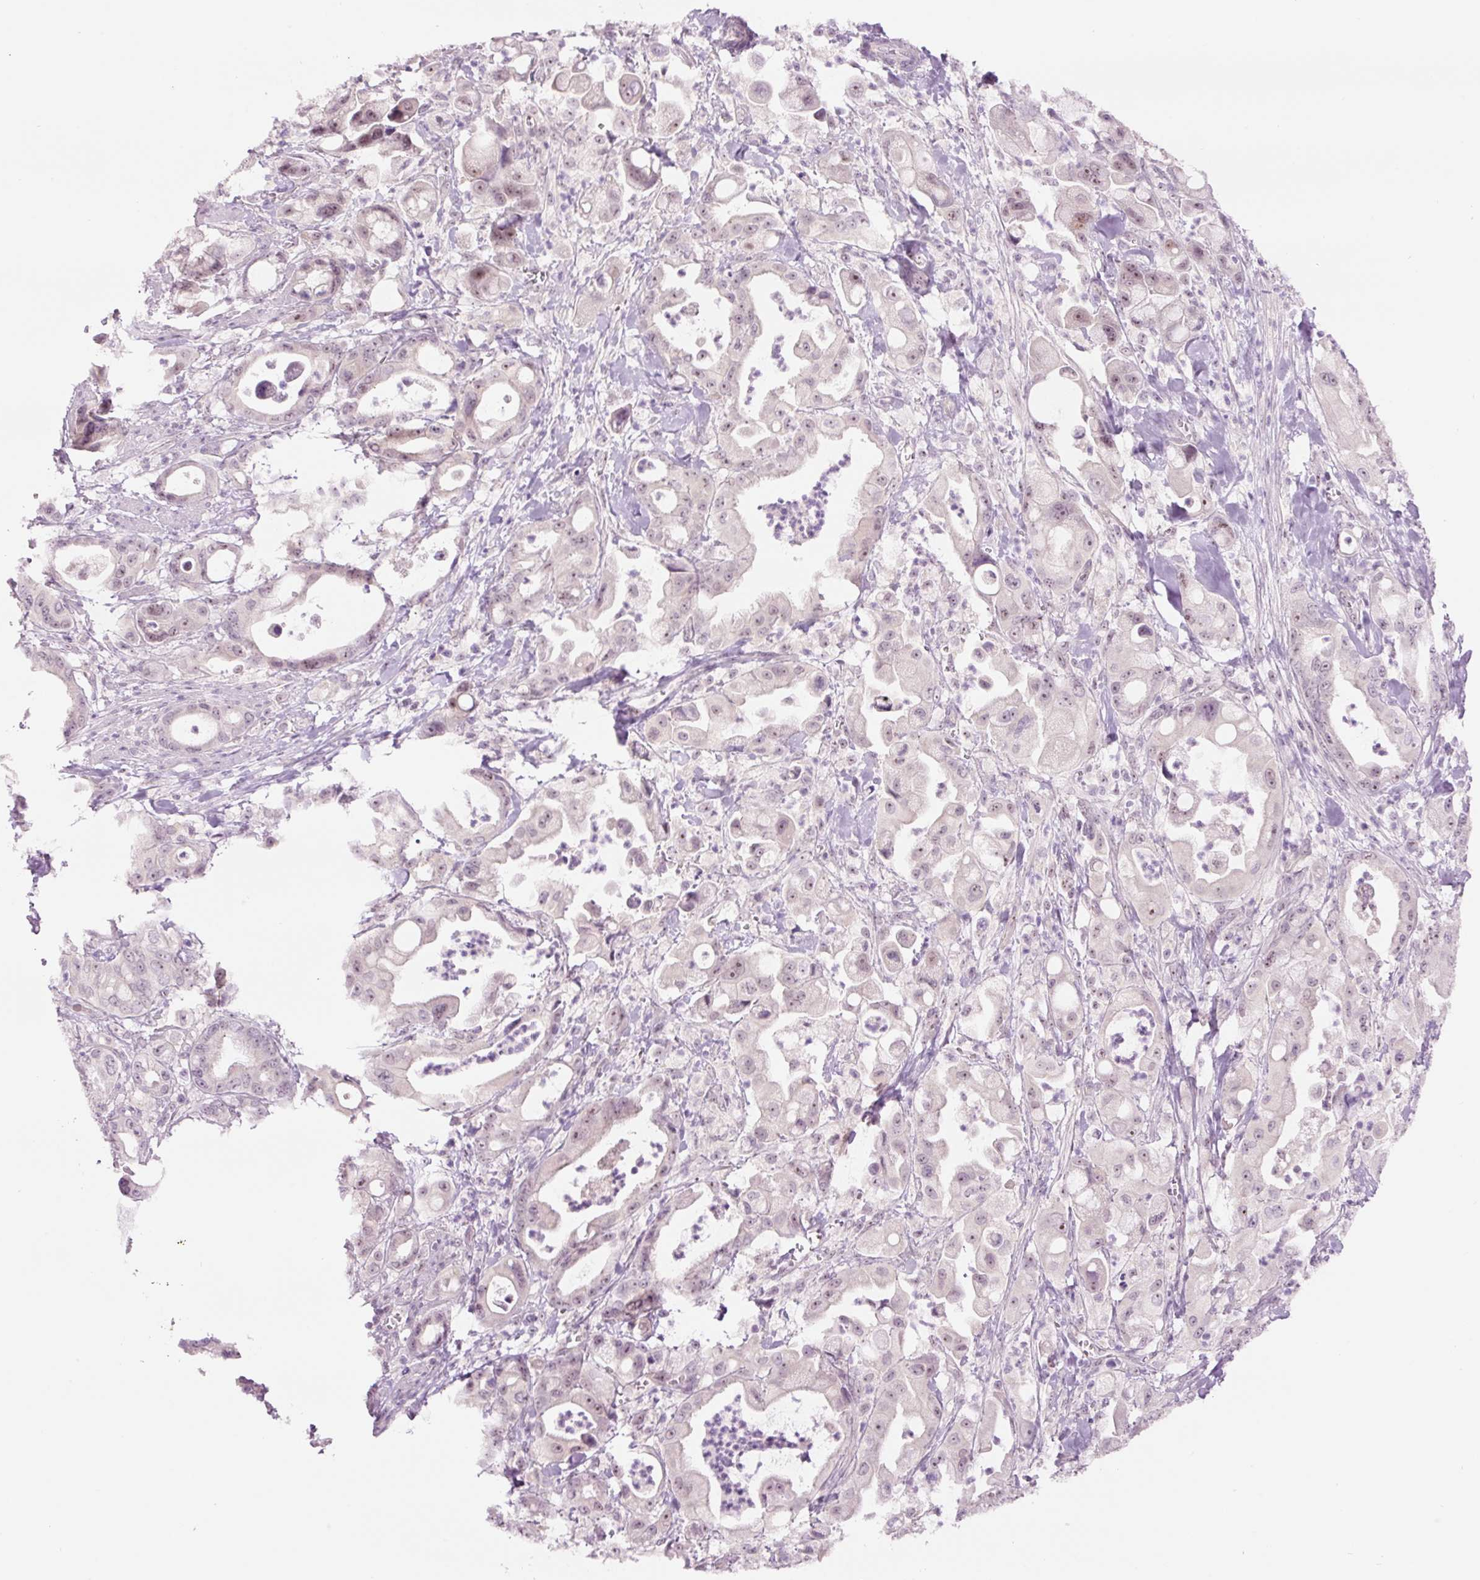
{"staining": {"intensity": "weak", "quantity": "25%-75%", "location": "nuclear"}, "tissue": "pancreatic cancer", "cell_type": "Tumor cells", "image_type": "cancer", "snomed": [{"axis": "morphology", "description": "Adenocarcinoma, NOS"}, {"axis": "topography", "description": "Pancreas"}], "caption": "High-power microscopy captured an immunohistochemistry photomicrograph of pancreatic adenocarcinoma, revealing weak nuclear positivity in about 25%-75% of tumor cells.", "gene": "GCG", "patient": {"sex": "male", "age": 68}}